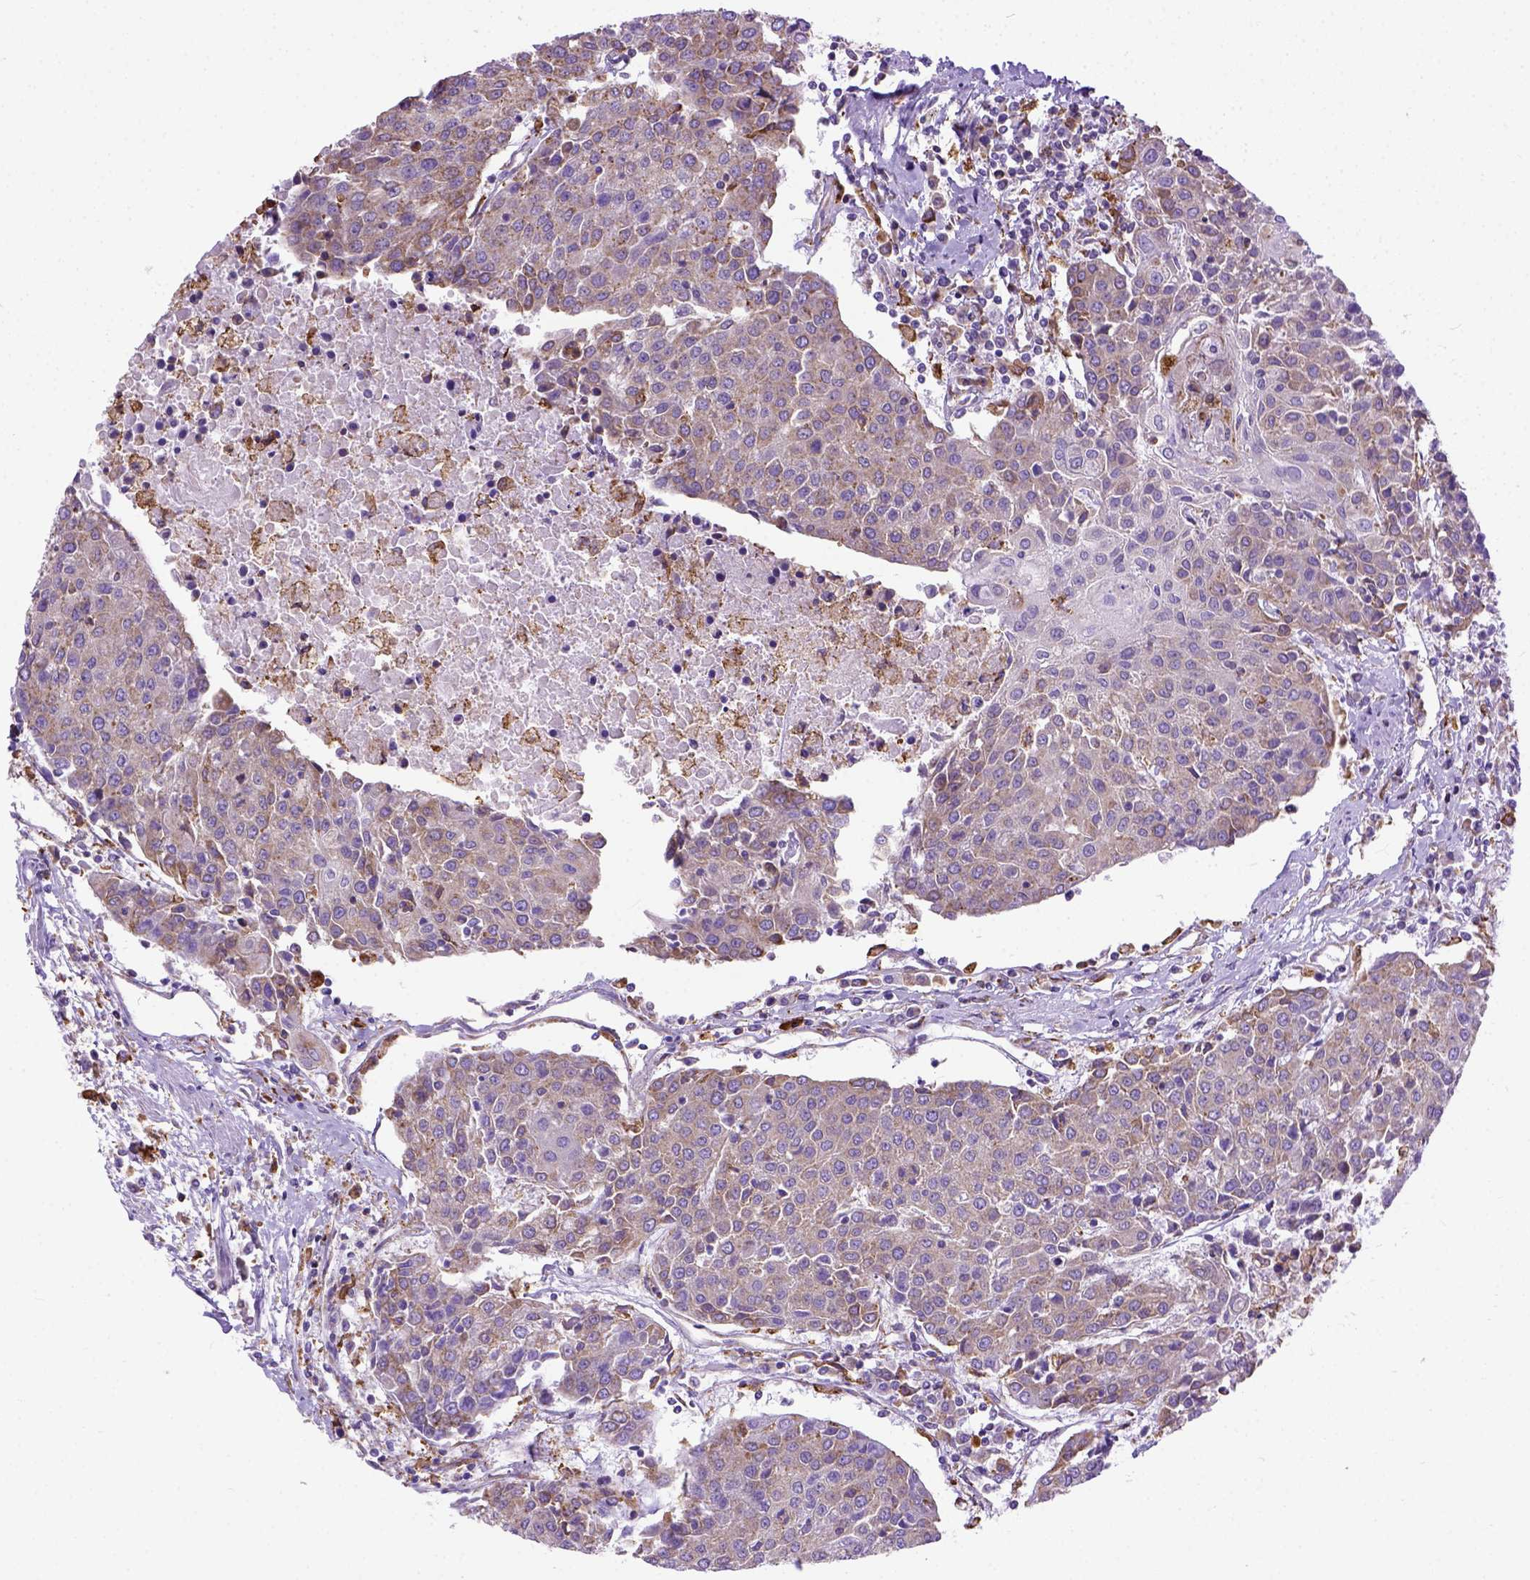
{"staining": {"intensity": "moderate", "quantity": ">75%", "location": "cytoplasmic/membranous"}, "tissue": "urothelial cancer", "cell_type": "Tumor cells", "image_type": "cancer", "snomed": [{"axis": "morphology", "description": "Urothelial carcinoma, High grade"}, {"axis": "topography", "description": "Urinary bladder"}], "caption": "This is a photomicrograph of IHC staining of urothelial carcinoma (high-grade), which shows moderate staining in the cytoplasmic/membranous of tumor cells.", "gene": "PLK4", "patient": {"sex": "female", "age": 85}}